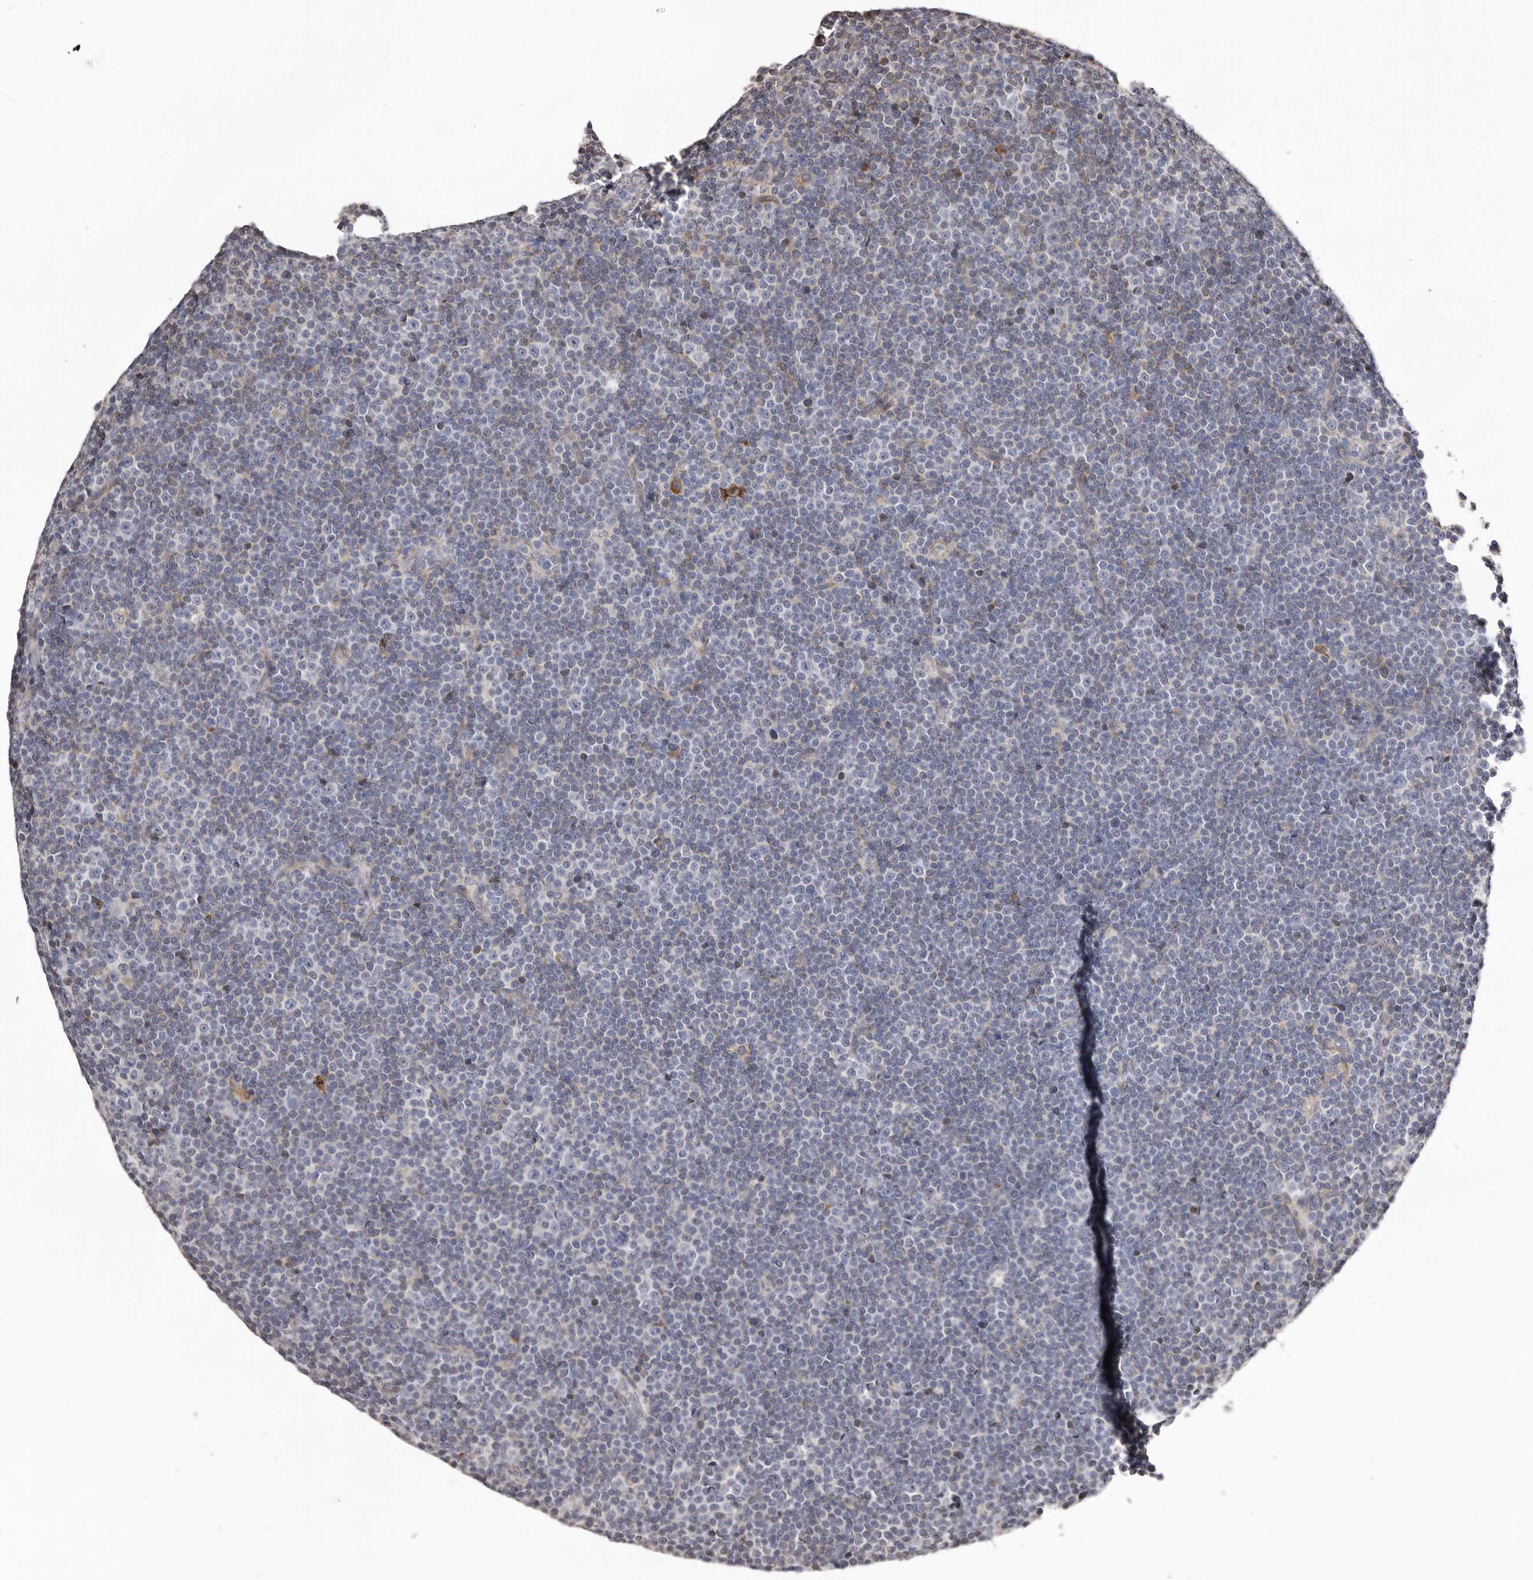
{"staining": {"intensity": "negative", "quantity": "none", "location": "none"}, "tissue": "lymphoma", "cell_type": "Tumor cells", "image_type": "cancer", "snomed": [{"axis": "morphology", "description": "Malignant lymphoma, non-Hodgkin's type, Low grade"}, {"axis": "topography", "description": "Lymph node"}], "caption": "Tumor cells are negative for brown protein staining in malignant lymphoma, non-Hodgkin's type (low-grade).", "gene": "PIGX", "patient": {"sex": "female", "age": 67}}